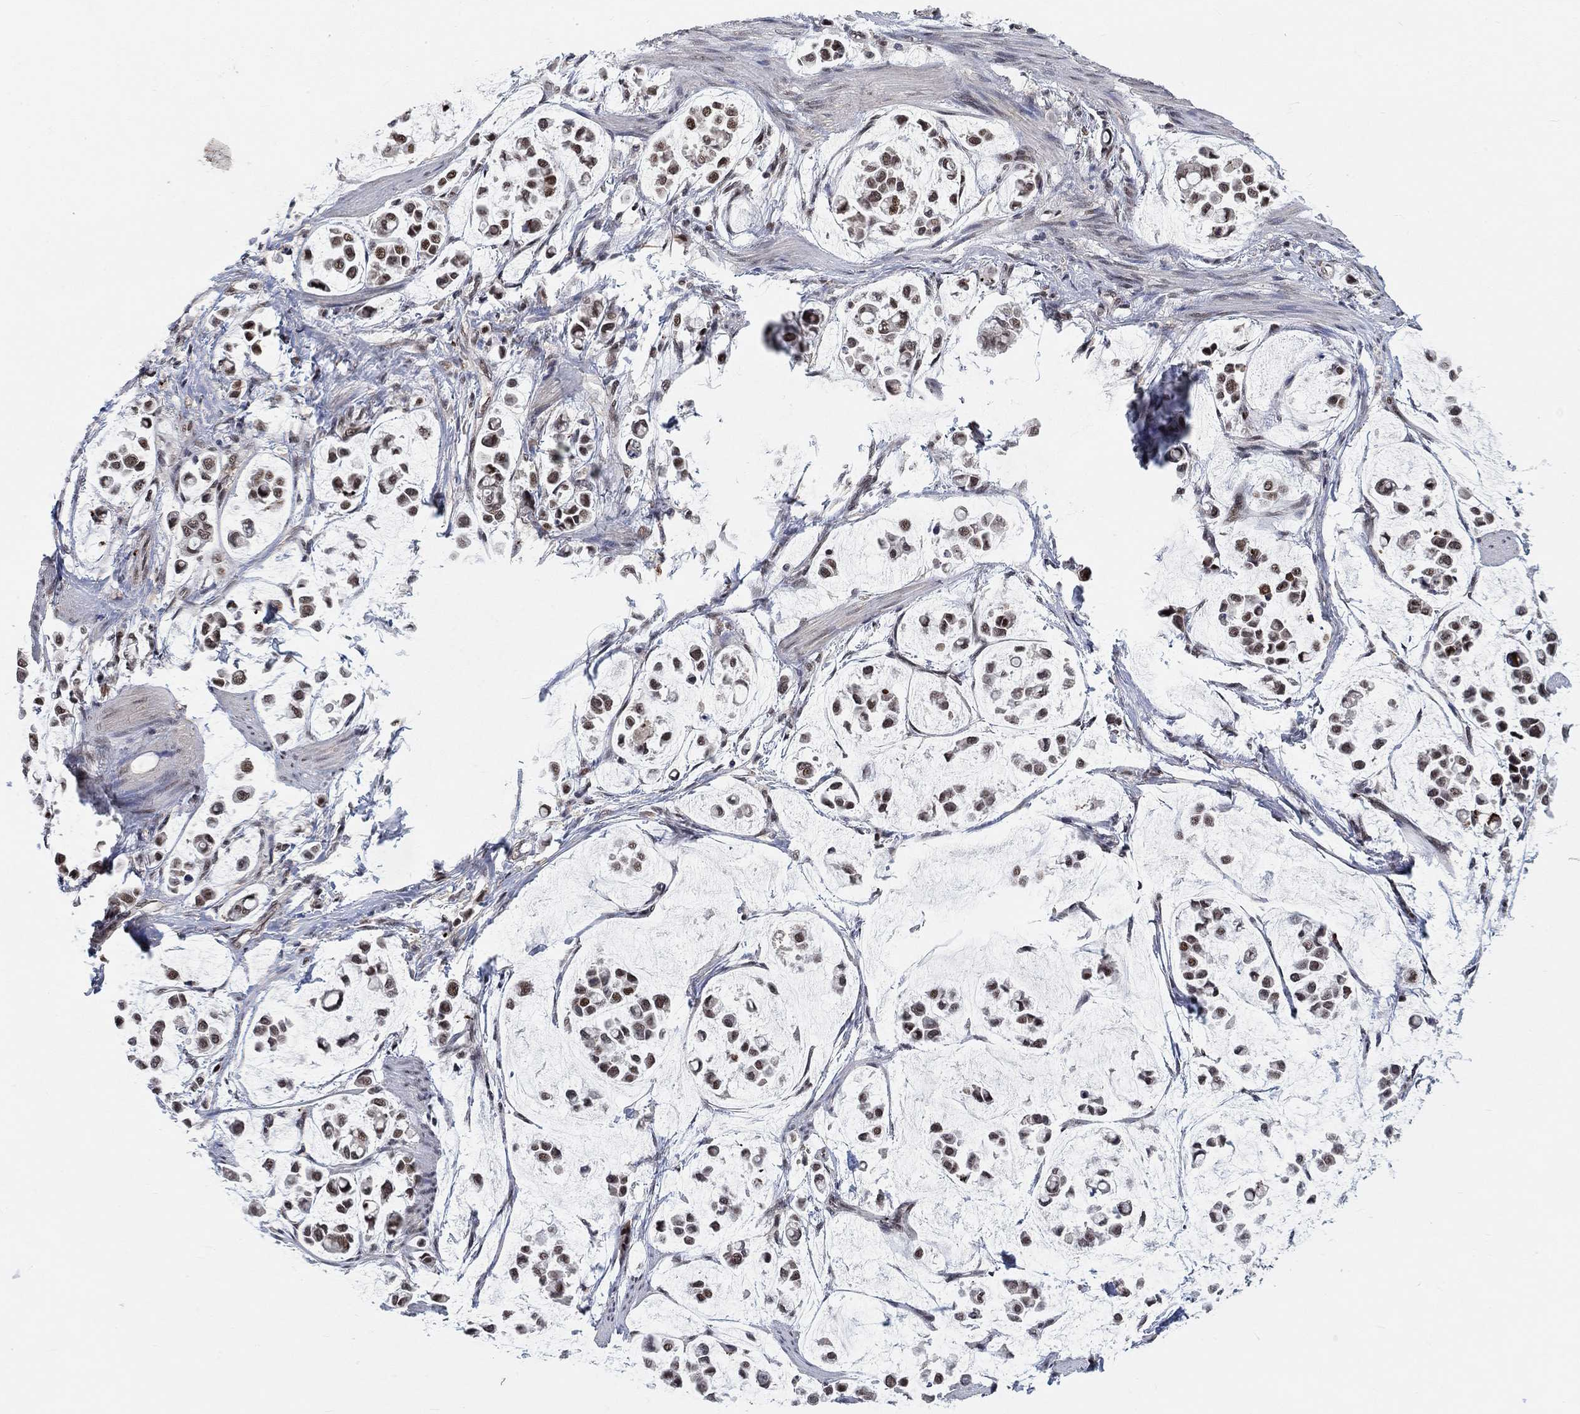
{"staining": {"intensity": "moderate", "quantity": "25%-75%", "location": "nuclear"}, "tissue": "stomach cancer", "cell_type": "Tumor cells", "image_type": "cancer", "snomed": [{"axis": "morphology", "description": "Adenocarcinoma, NOS"}, {"axis": "topography", "description": "Stomach"}], "caption": "Immunohistochemical staining of stomach cancer exhibits medium levels of moderate nuclear protein positivity in about 25%-75% of tumor cells.", "gene": "THAP8", "patient": {"sex": "male", "age": 82}}